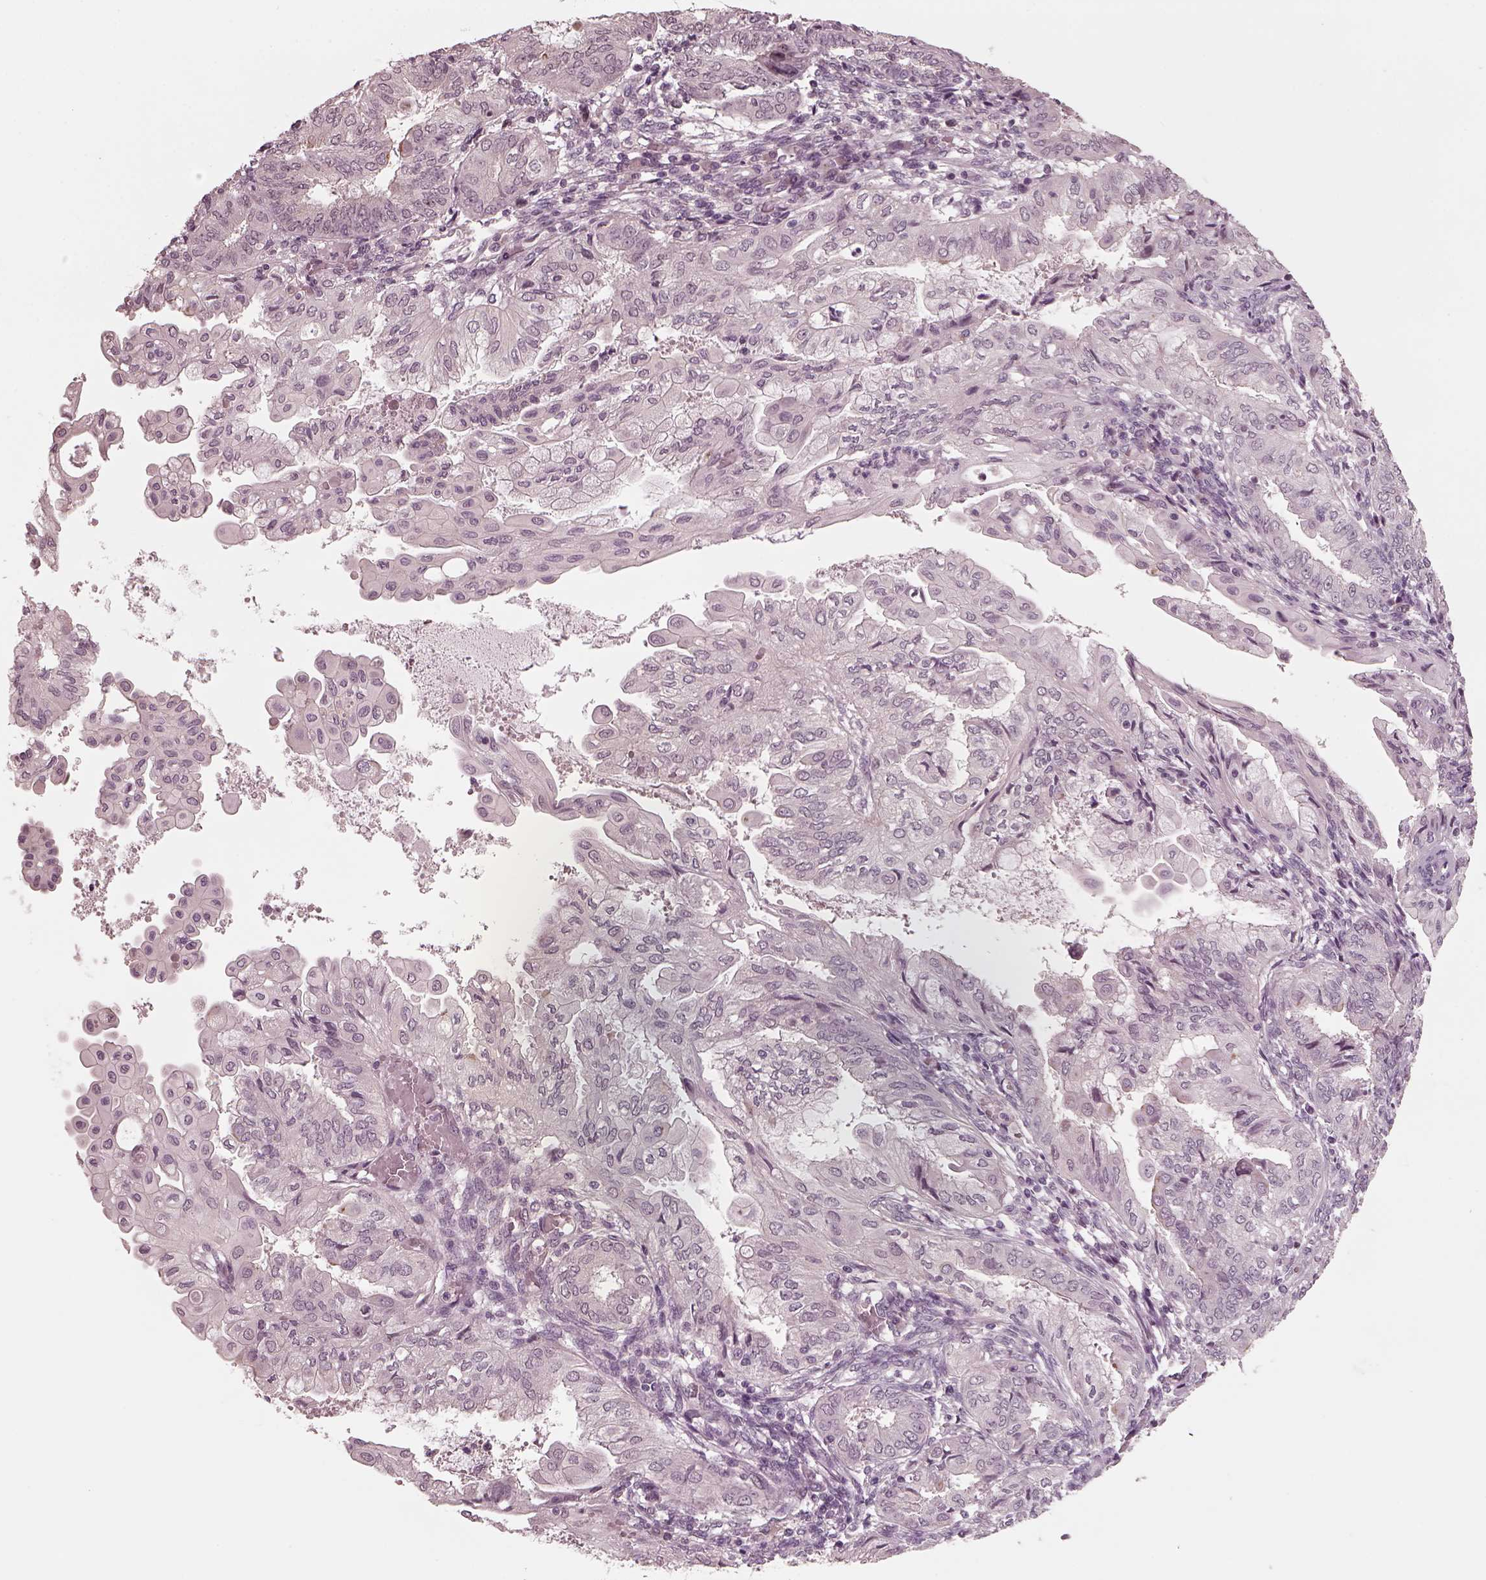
{"staining": {"intensity": "negative", "quantity": "none", "location": "none"}, "tissue": "endometrial cancer", "cell_type": "Tumor cells", "image_type": "cancer", "snomed": [{"axis": "morphology", "description": "Adenocarcinoma, NOS"}, {"axis": "topography", "description": "Endometrium"}], "caption": "Immunohistochemical staining of endometrial cancer displays no significant positivity in tumor cells.", "gene": "SAXO1", "patient": {"sex": "female", "age": 68}}